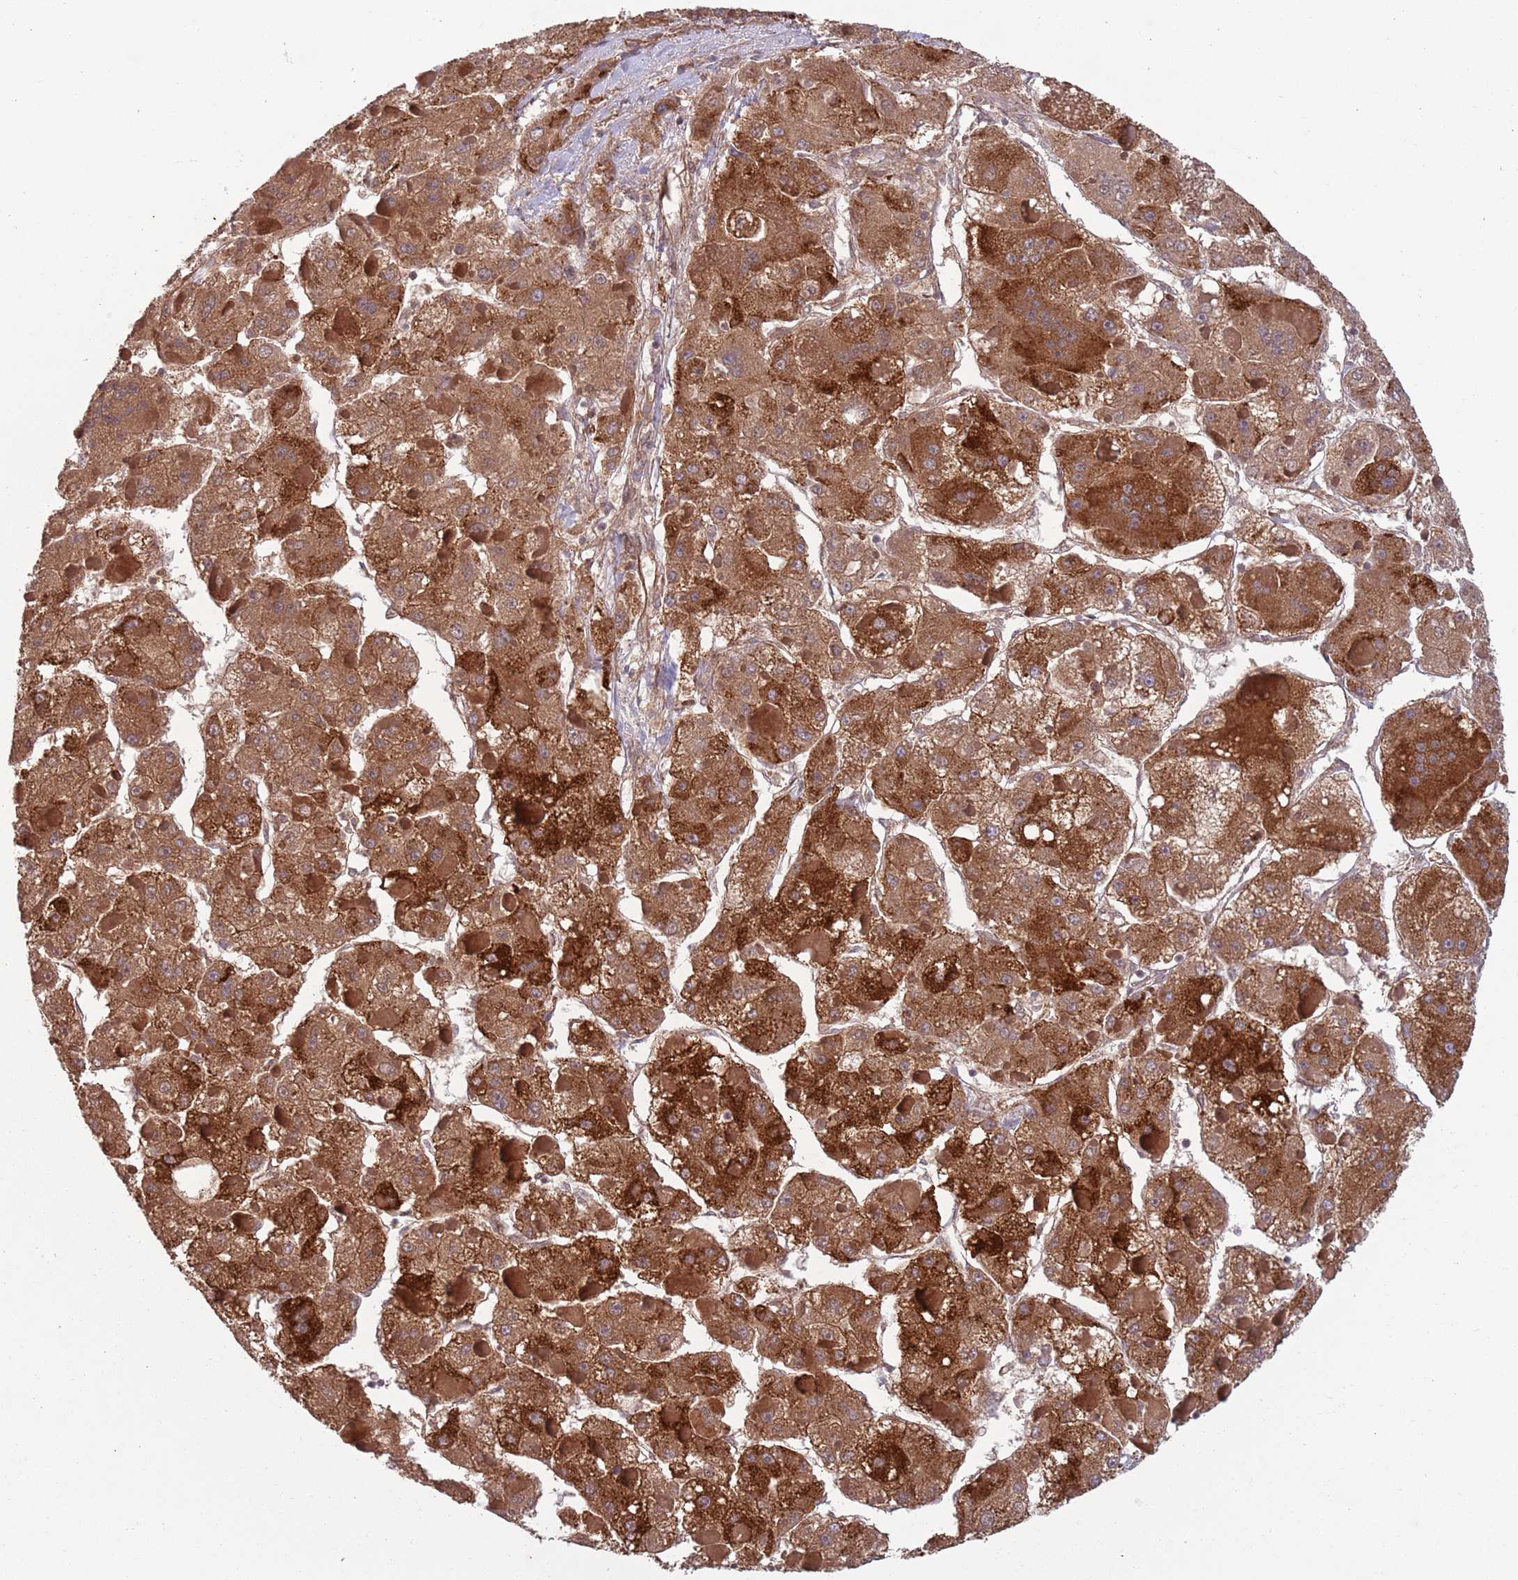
{"staining": {"intensity": "strong", "quantity": ">75%", "location": "cytoplasmic/membranous,nuclear"}, "tissue": "liver cancer", "cell_type": "Tumor cells", "image_type": "cancer", "snomed": [{"axis": "morphology", "description": "Carcinoma, Hepatocellular, NOS"}, {"axis": "topography", "description": "Liver"}], "caption": "Immunohistochemistry staining of hepatocellular carcinoma (liver), which displays high levels of strong cytoplasmic/membranous and nuclear expression in approximately >75% of tumor cells indicating strong cytoplasmic/membranous and nuclear protein positivity. The staining was performed using DAB (3,3'-diaminobenzidine) (brown) for protein detection and nuclei were counterstained in hematoxylin (blue).", "gene": "CHD9", "patient": {"sex": "female", "age": 73}}